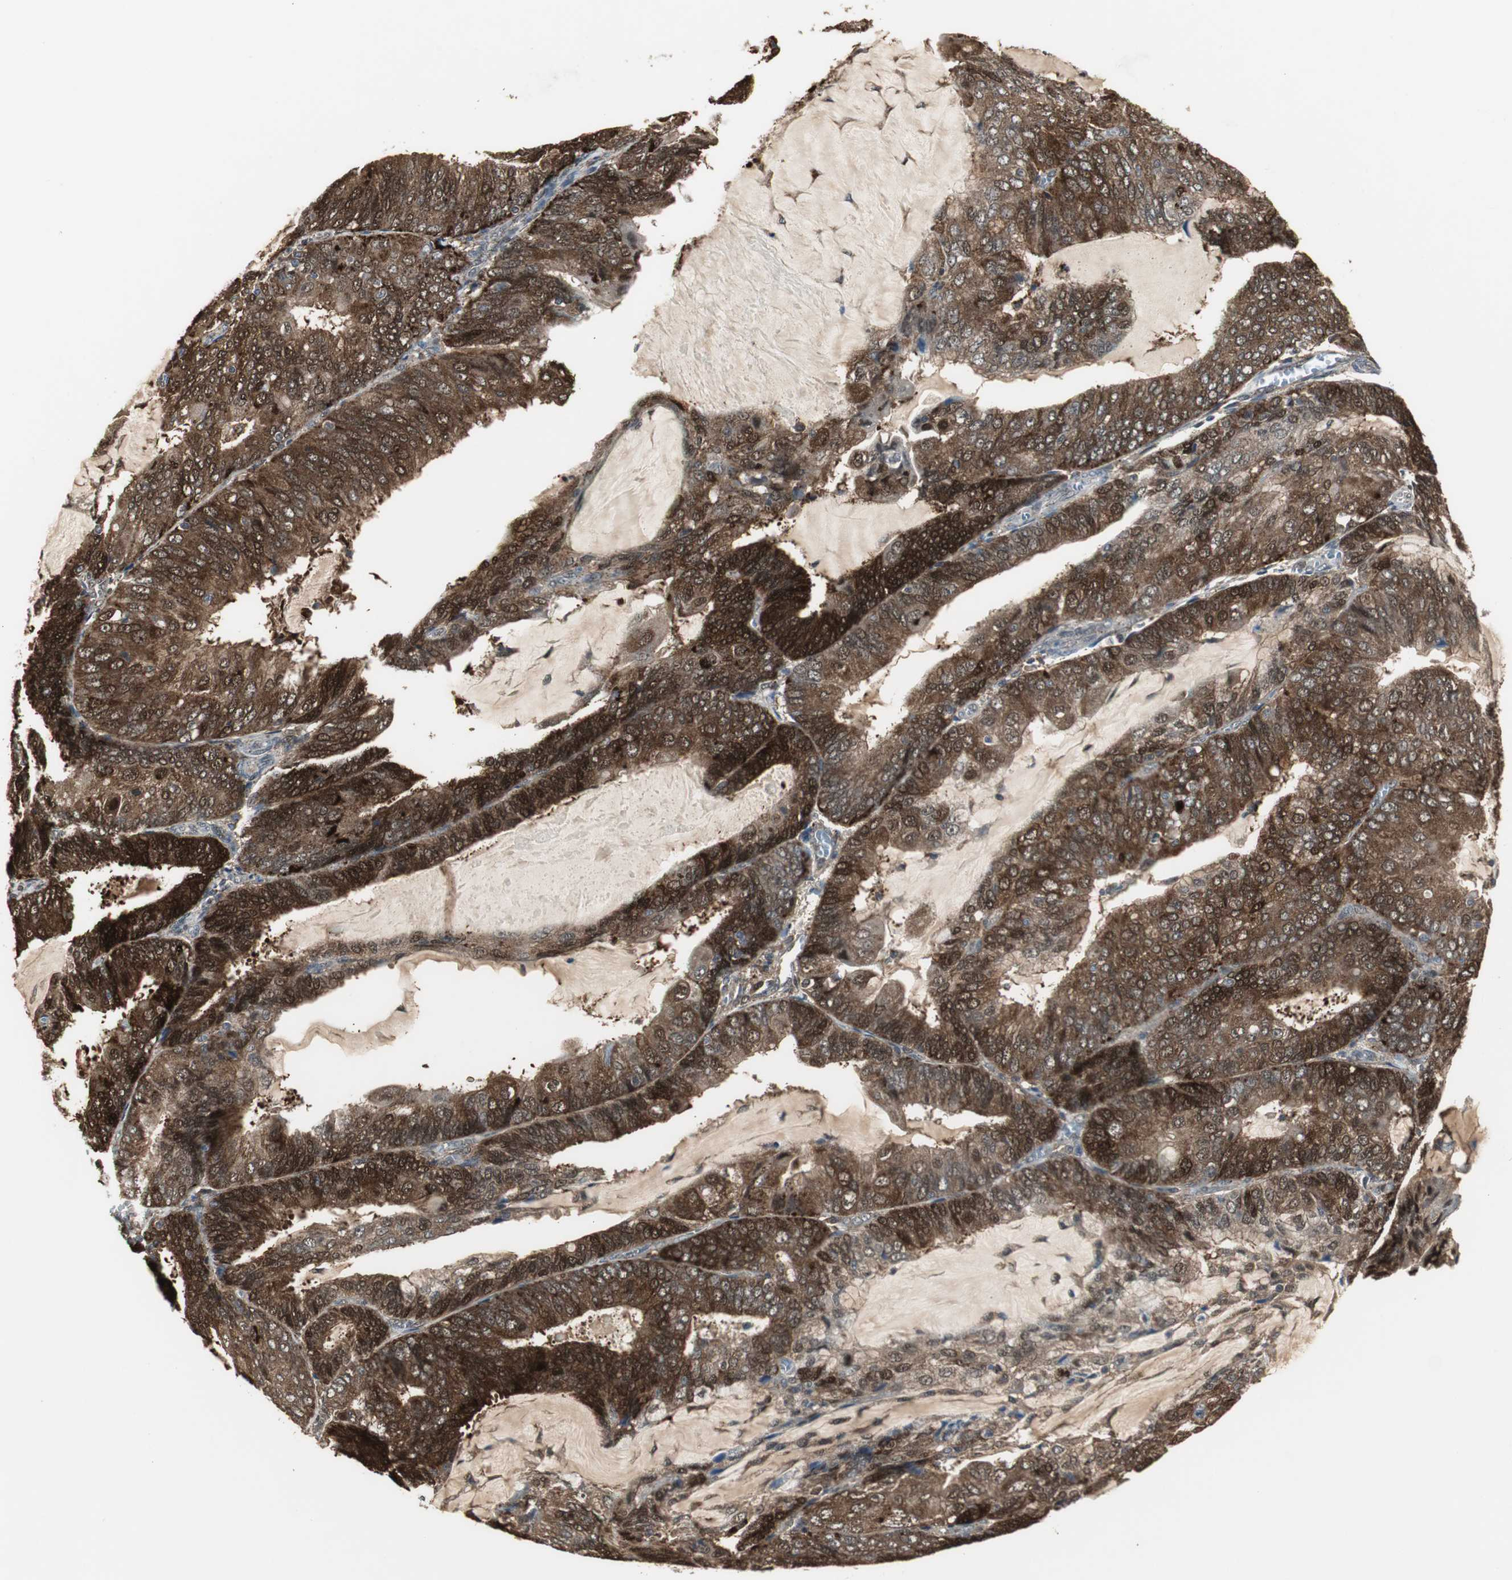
{"staining": {"intensity": "strong", "quantity": ">75%", "location": "cytoplasmic/membranous,nuclear"}, "tissue": "endometrial cancer", "cell_type": "Tumor cells", "image_type": "cancer", "snomed": [{"axis": "morphology", "description": "Adenocarcinoma, NOS"}, {"axis": "topography", "description": "Endometrium"}], "caption": "Approximately >75% of tumor cells in endometrial cancer (adenocarcinoma) demonstrate strong cytoplasmic/membranous and nuclear protein positivity as visualized by brown immunohistochemical staining.", "gene": "PLIN3", "patient": {"sex": "female", "age": 81}}